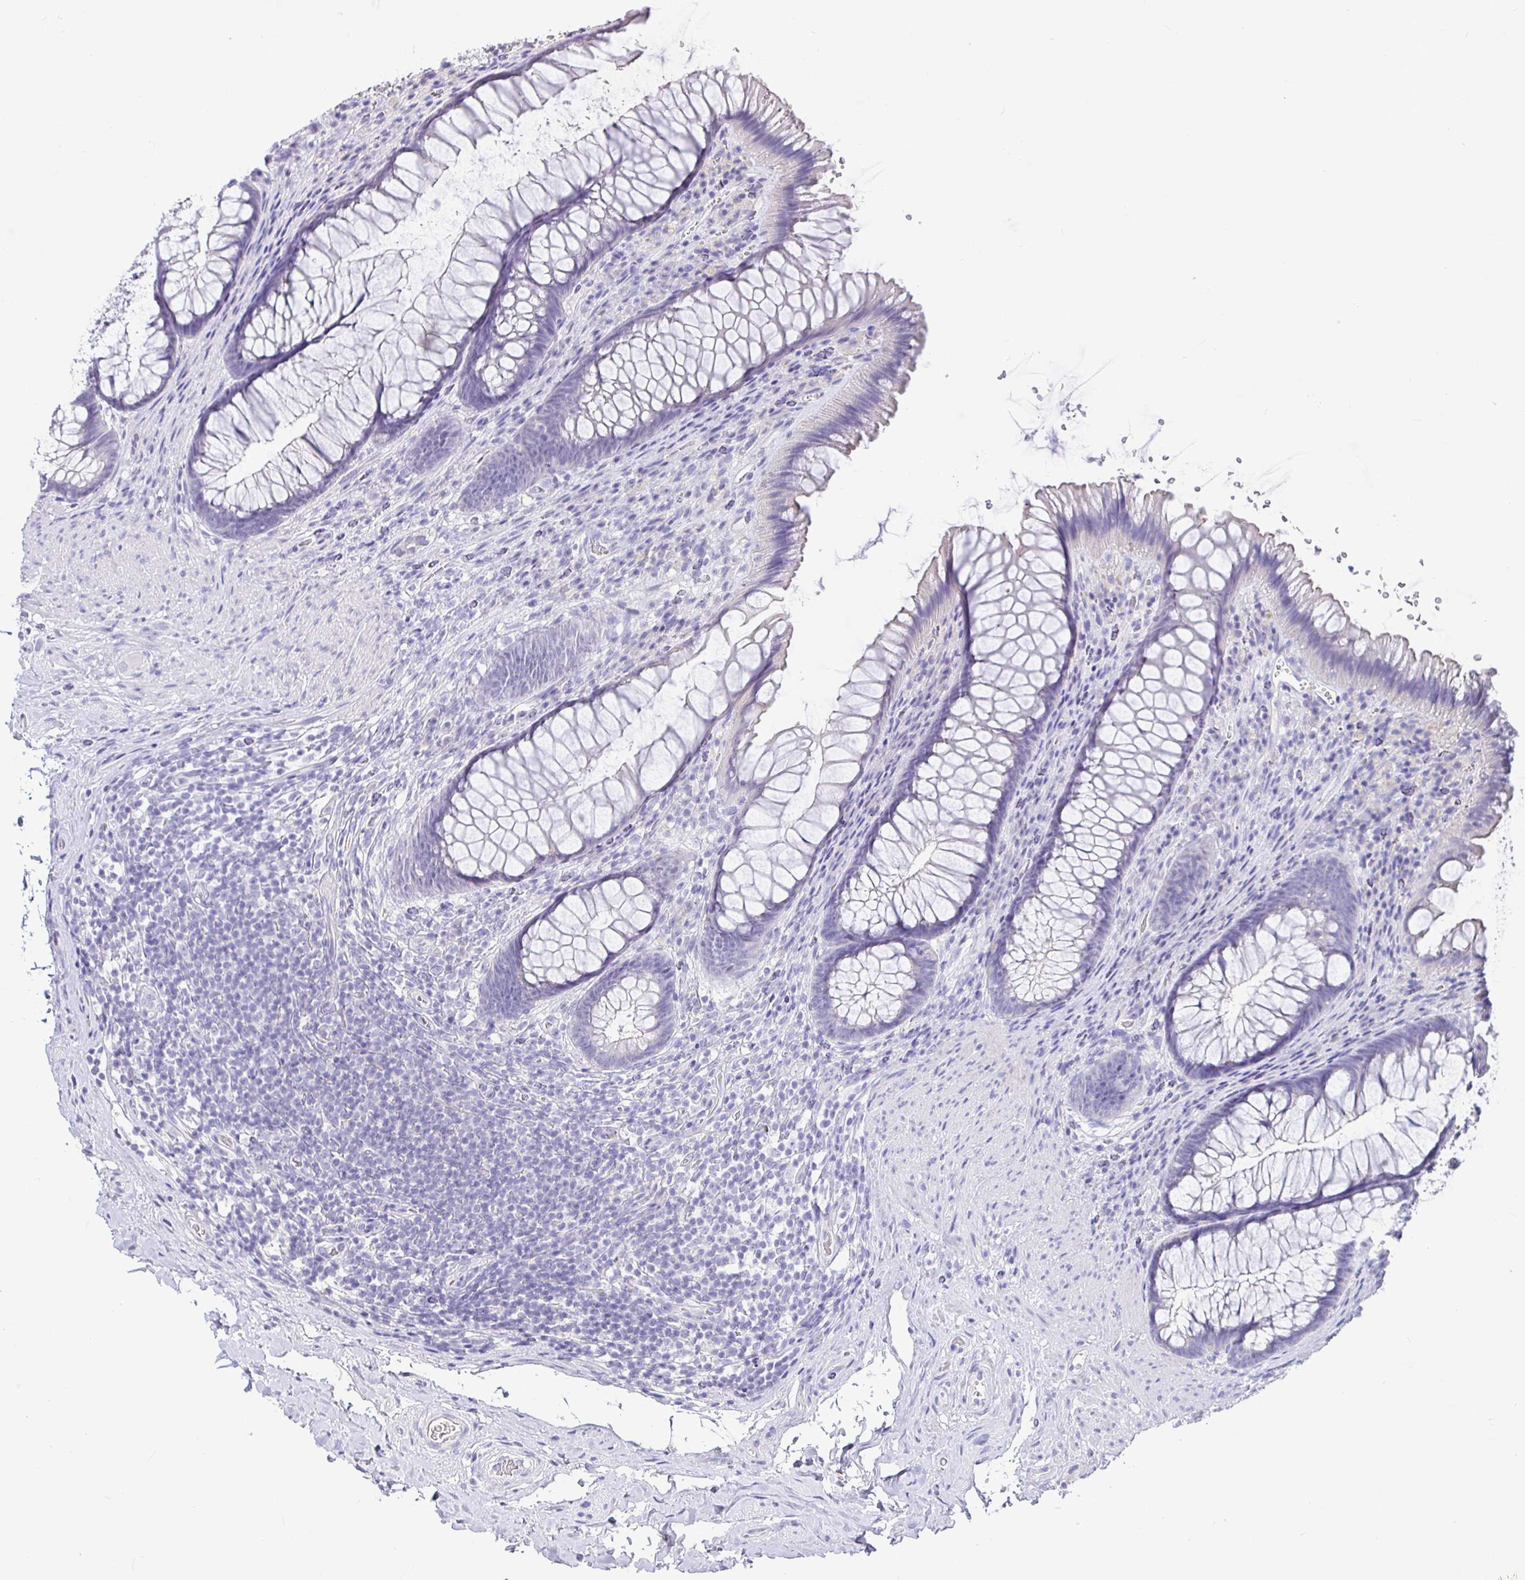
{"staining": {"intensity": "weak", "quantity": "<25%", "location": "cytoplasmic/membranous"}, "tissue": "rectum", "cell_type": "Glandular cells", "image_type": "normal", "snomed": [{"axis": "morphology", "description": "Normal tissue, NOS"}, {"axis": "topography", "description": "Rectum"}], "caption": "This photomicrograph is of unremarkable rectum stained with immunohistochemistry to label a protein in brown with the nuclei are counter-stained blue. There is no expression in glandular cells. The staining was performed using DAB to visualize the protein expression in brown, while the nuclei were stained in blue with hematoxylin (Magnification: 20x).", "gene": "TPTE", "patient": {"sex": "male", "age": 53}}